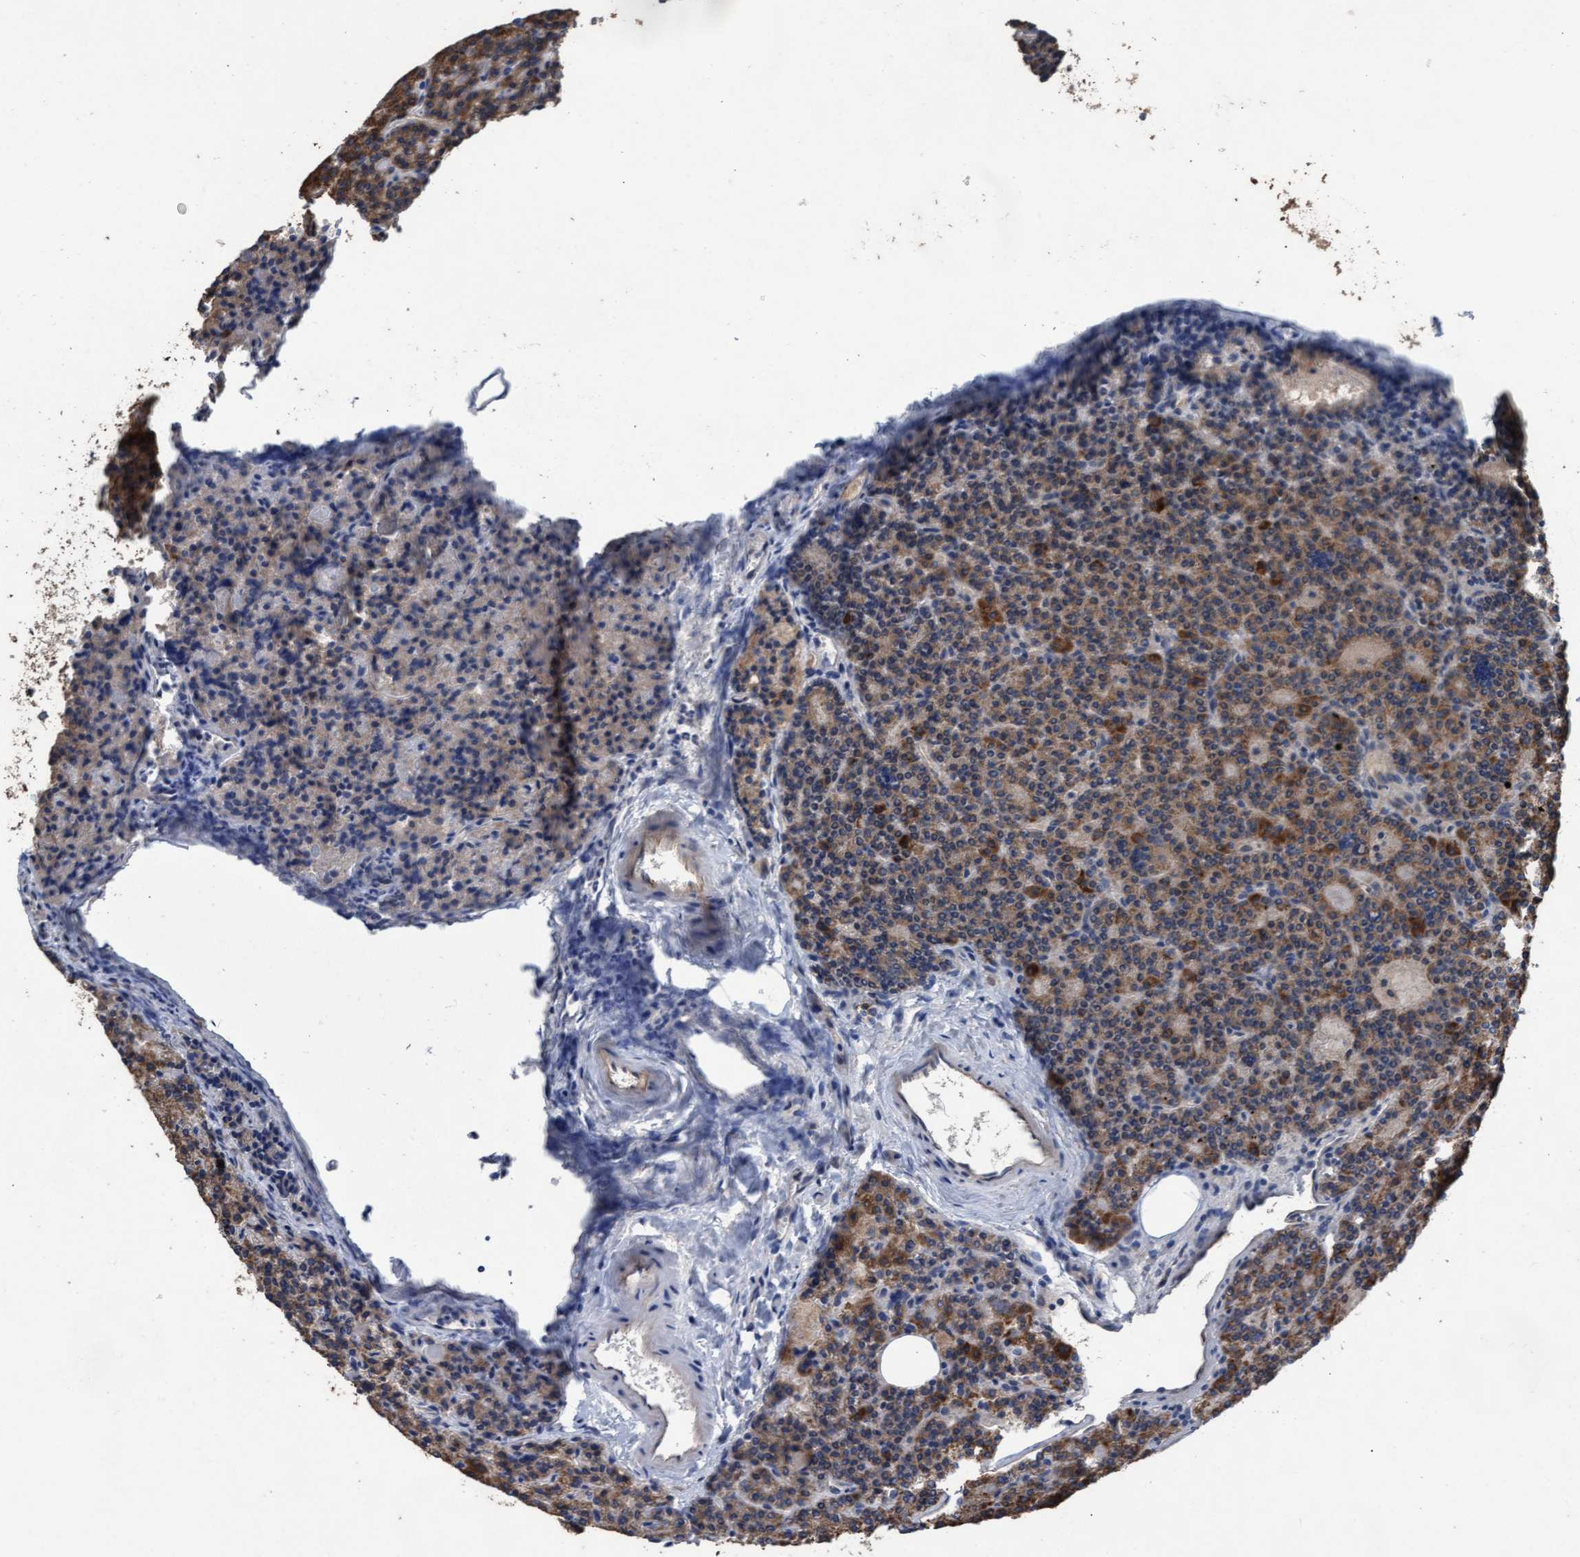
{"staining": {"intensity": "moderate", "quantity": ">75%", "location": "cytoplasmic/membranous"}, "tissue": "parathyroid gland", "cell_type": "Glandular cells", "image_type": "normal", "snomed": [{"axis": "morphology", "description": "Normal tissue, NOS"}, {"axis": "morphology", "description": "Adenoma, NOS"}, {"axis": "topography", "description": "Parathyroid gland"}], "caption": "This micrograph displays unremarkable parathyroid gland stained with IHC to label a protein in brown. The cytoplasmic/membranous of glandular cells show moderate positivity for the protein. Nuclei are counter-stained blue.", "gene": "MRPL38", "patient": {"sex": "female", "age": 57}}